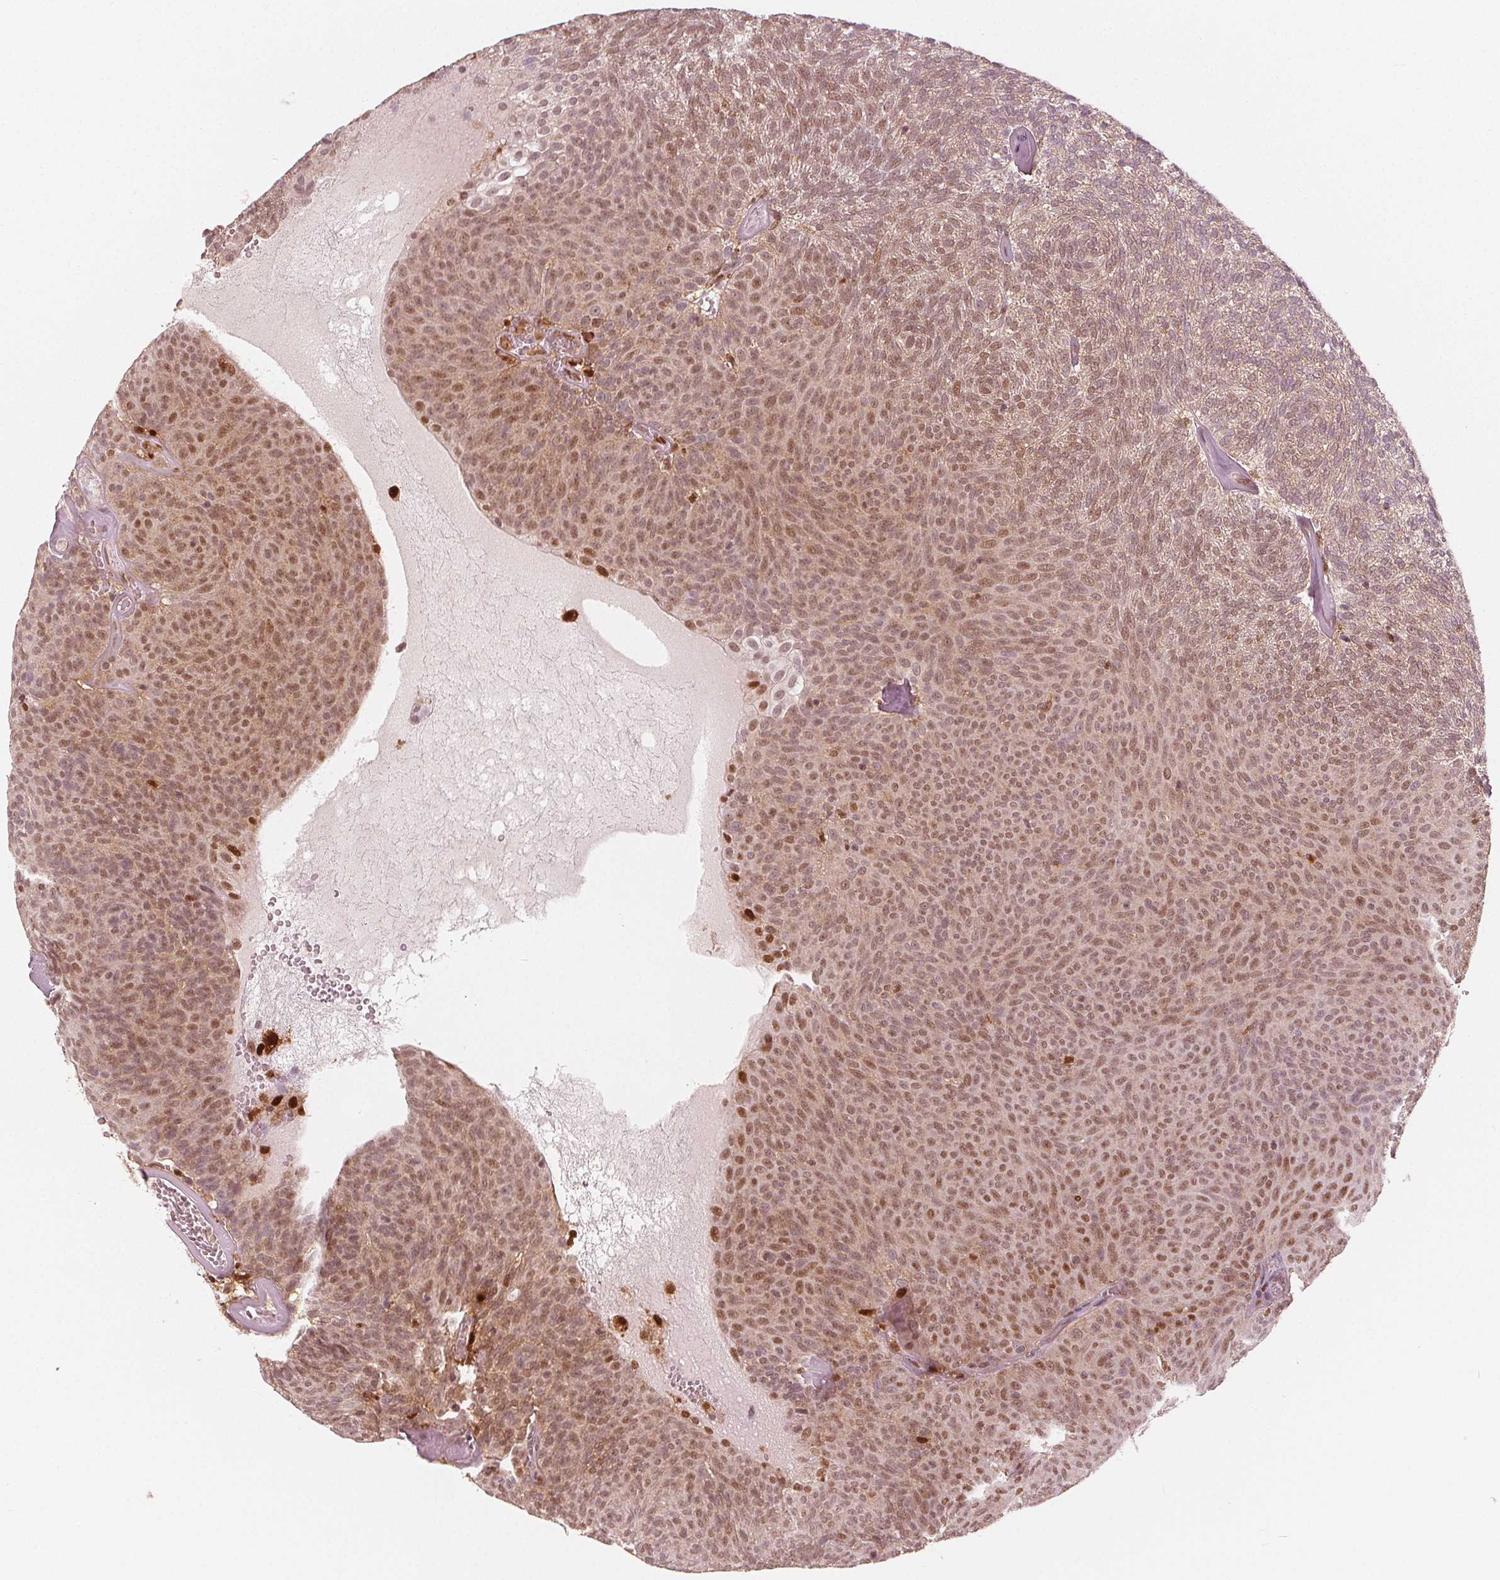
{"staining": {"intensity": "moderate", "quantity": "25%-75%", "location": "cytoplasmic/membranous,nuclear"}, "tissue": "urothelial cancer", "cell_type": "Tumor cells", "image_type": "cancer", "snomed": [{"axis": "morphology", "description": "Urothelial carcinoma, Low grade"}, {"axis": "topography", "description": "Urinary bladder"}], "caption": "Low-grade urothelial carcinoma stained with DAB (3,3'-diaminobenzidine) IHC reveals medium levels of moderate cytoplasmic/membranous and nuclear positivity in about 25%-75% of tumor cells. (brown staining indicates protein expression, while blue staining denotes nuclei).", "gene": "SQSTM1", "patient": {"sex": "male", "age": 77}}